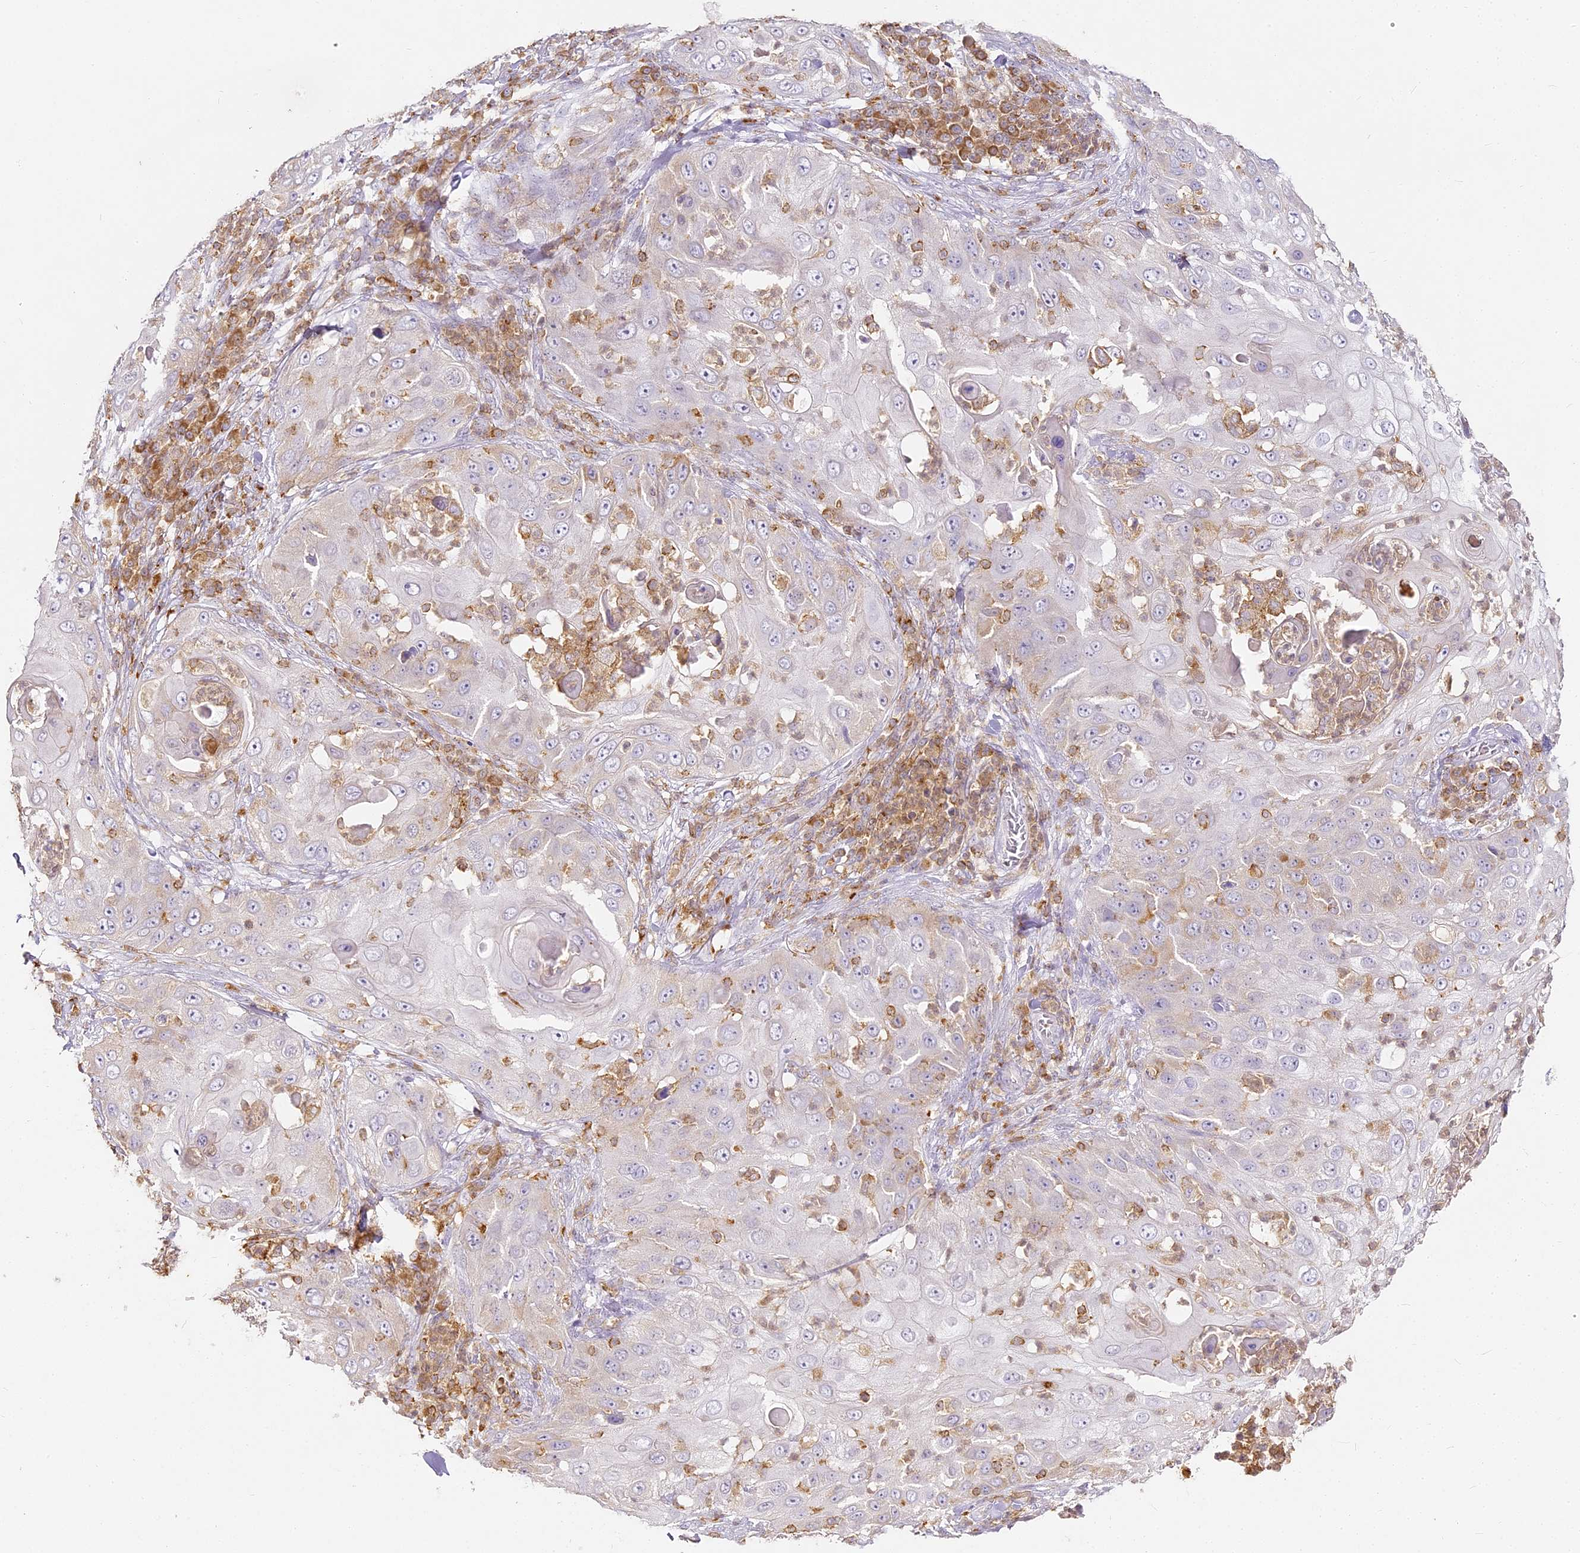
{"staining": {"intensity": "weak", "quantity": "<25%", "location": "cytoplasmic/membranous"}, "tissue": "skin cancer", "cell_type": "Tumor cells", "image_type": "cancer", "snomed": [{"axis": "morphology", "description": "Squamous cell carcinoma, NOS"}, {"axis": "topography", "description": "Skin"}], "caption": "A photomicrograph of human skin squamous cell carcinoma is negative for staining in tumor cells.", "gene": "DOCK2", "patient": {"sex": "female", "age": 44}}